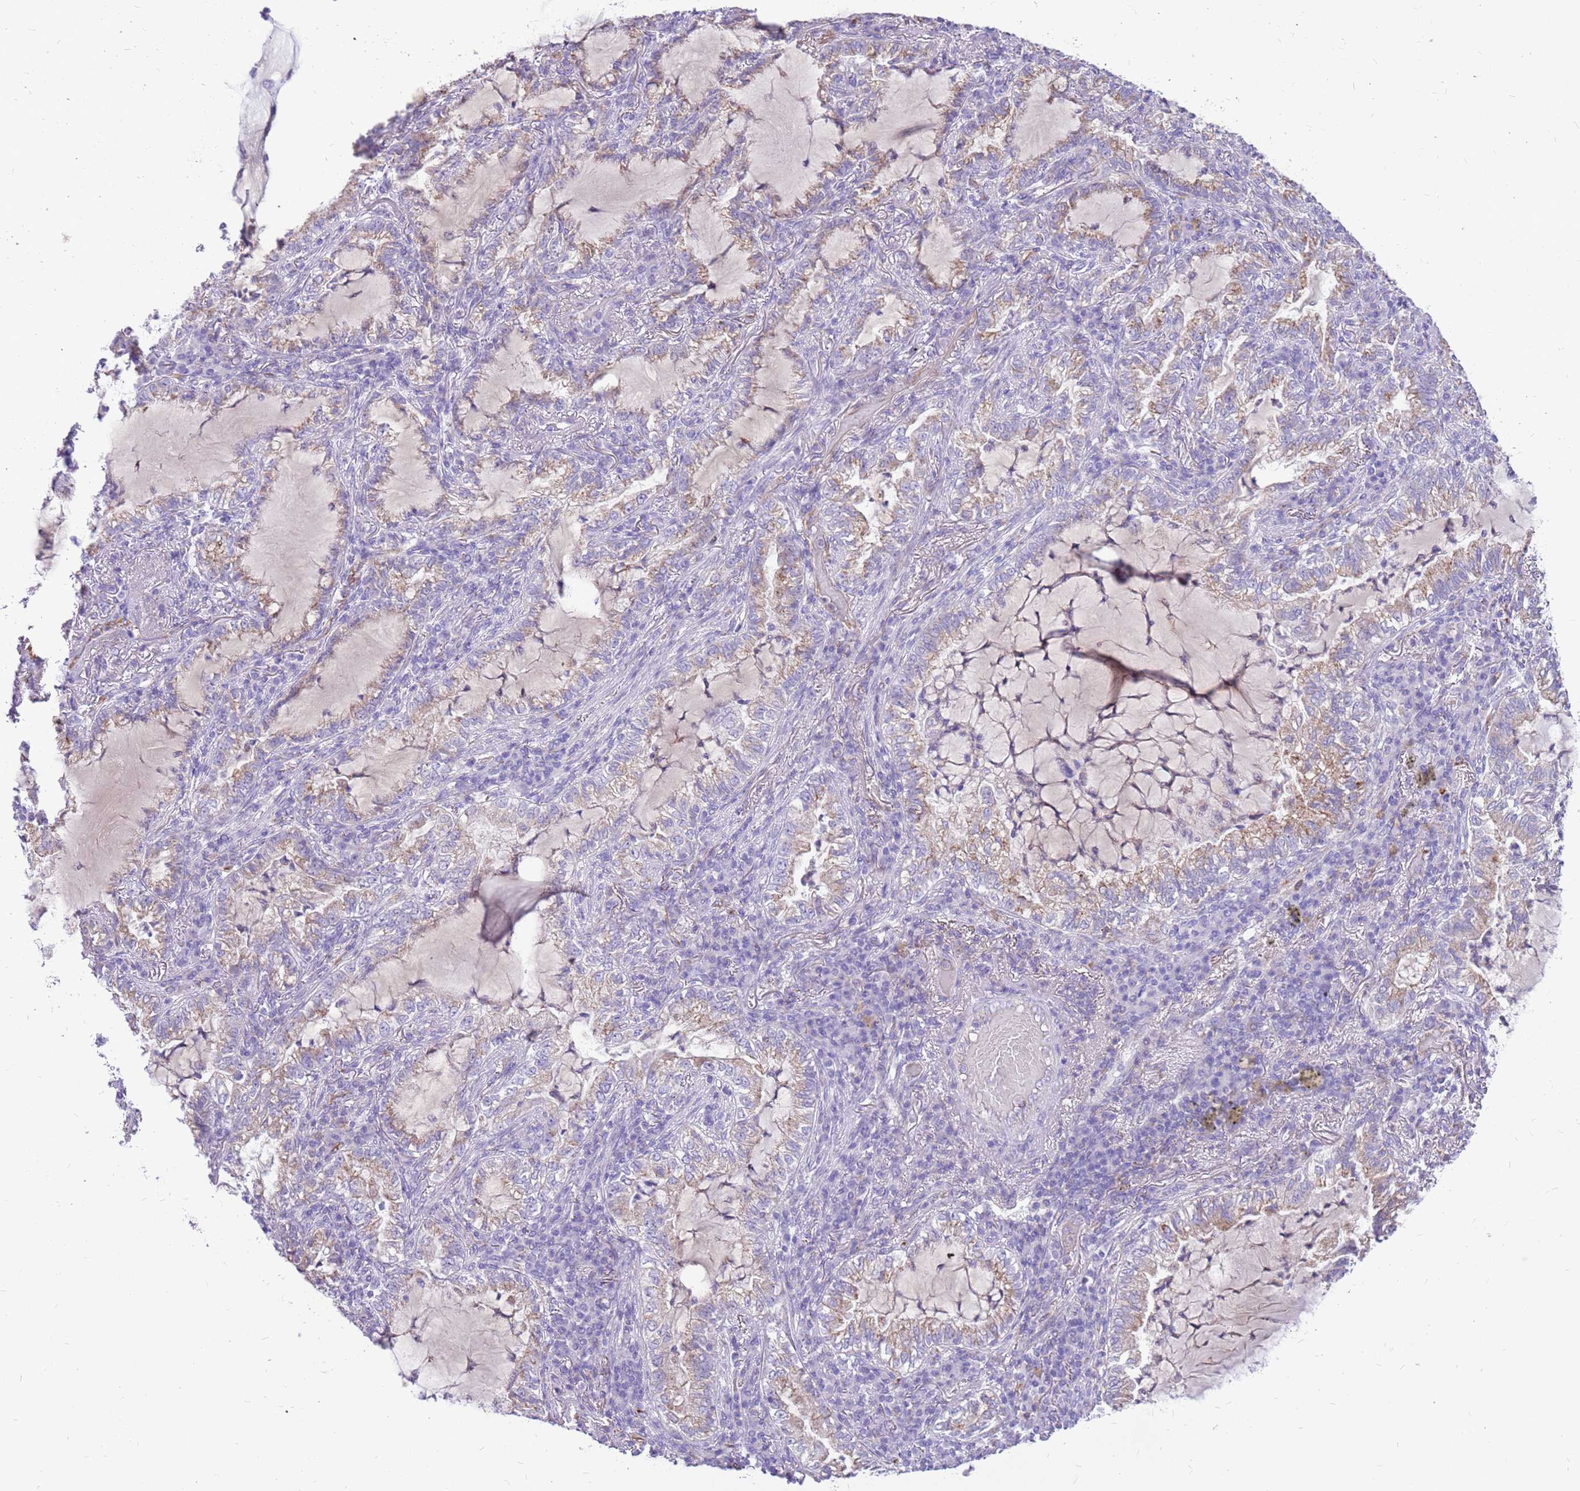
{"staining": {"intensity": "weak", "quantity": "25%-75%", "location": "cytoplasmic/membranous"}, "tissue": "lung cancer", "cell_type": "Tumor cells", "image_type": "cancer", "snomed": [{"axis": "morphology", "description": "Adenocarcinoma, NOS"}, {"axis": "topography", "description": "Lung"}], "caption": "Immunohistochemical staining of lung cancer (adenocarcinoma) demonstrates weak cytoplasmic/membranous protein positivity in approximately 25%-75% of tumor cells.", "gene": "PCNX1", "patient": {"sex": "female", "age": 73}}